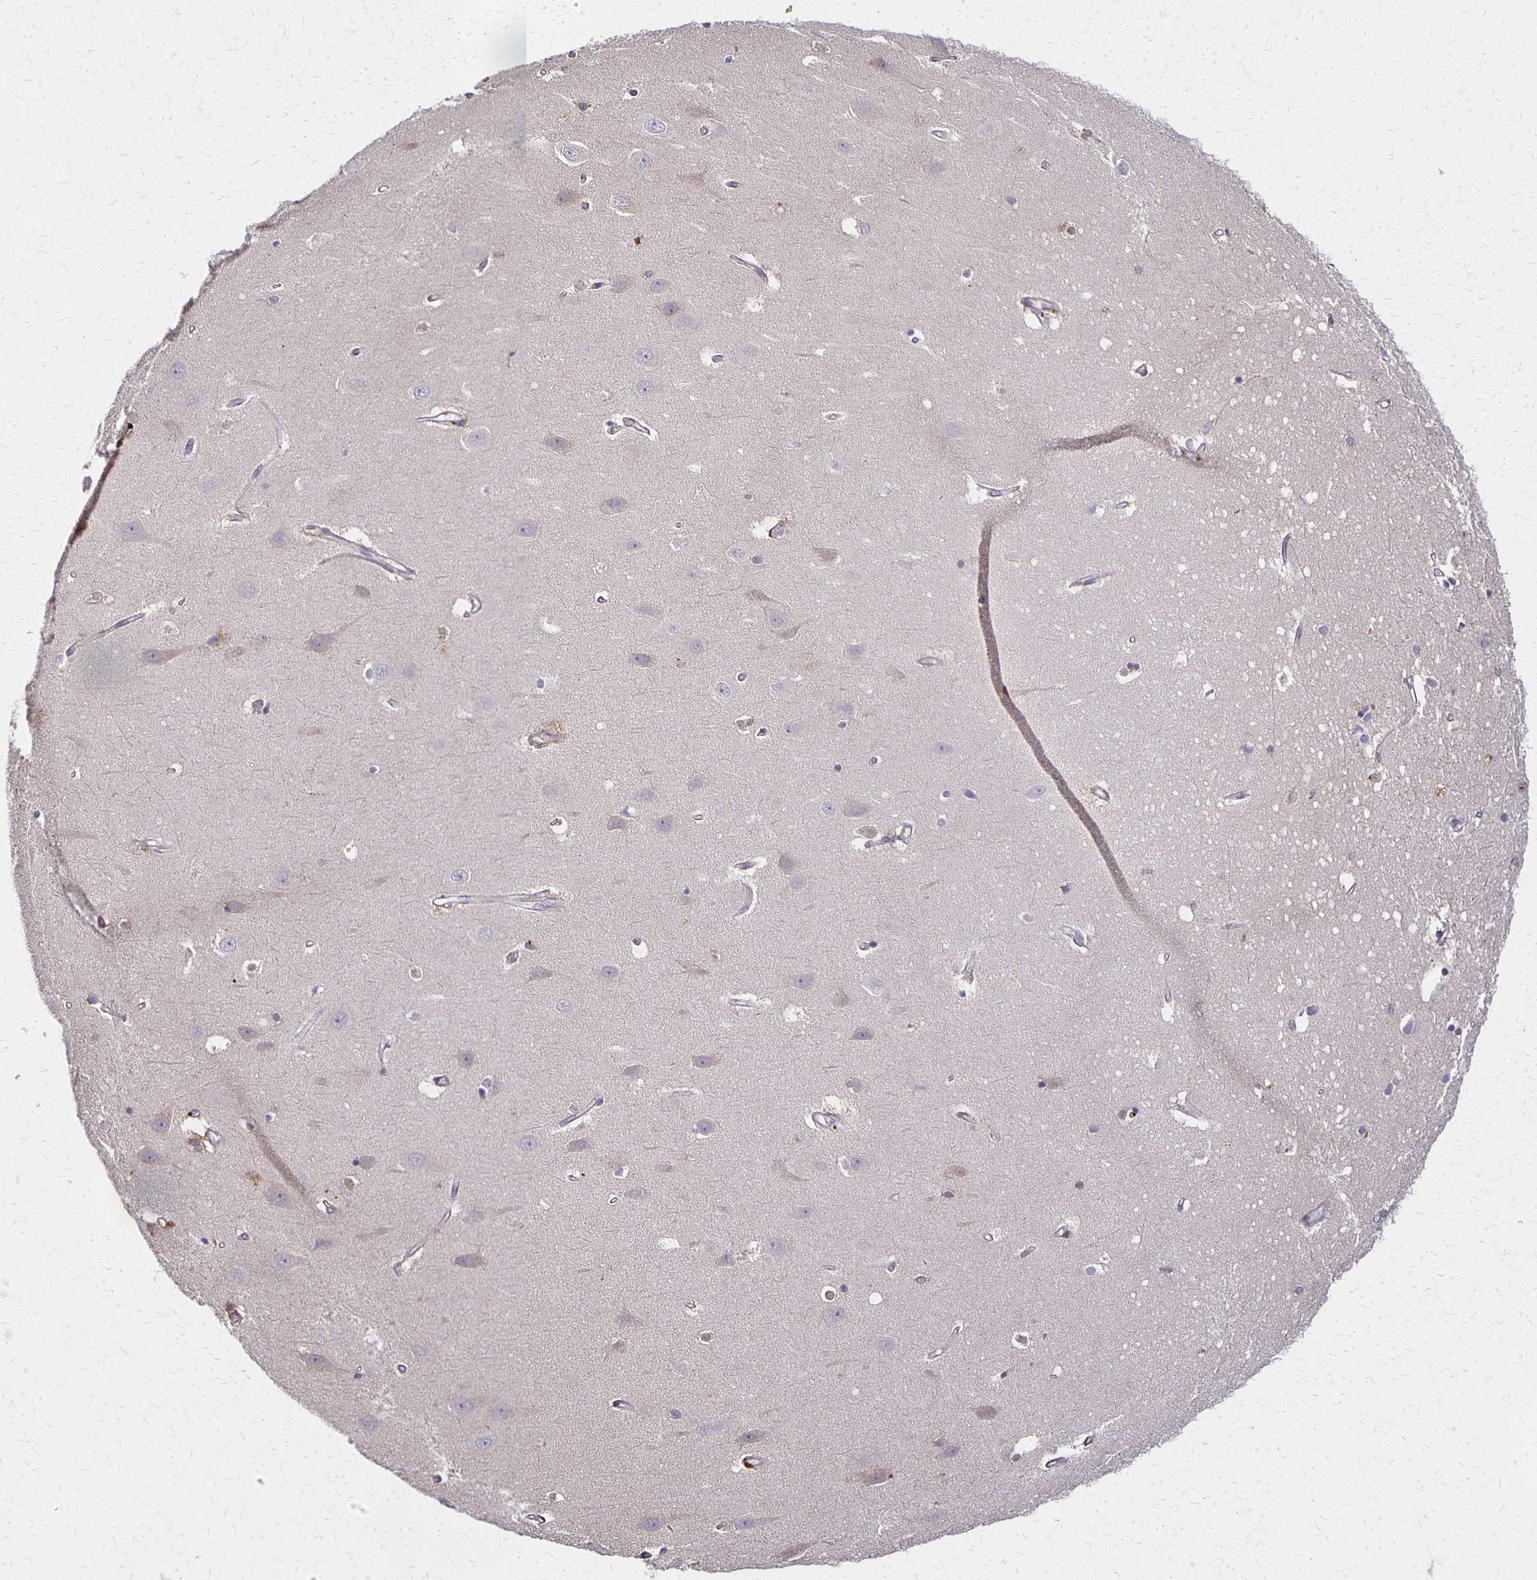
{"staining": {"intensity": "negative", "quantity": "none", "location": "none"}, "tissue": "hippocampus", "cell_type": "Glial cells", "image_type": "normal", "snomed": [{"axis": "morphology", "description": "Normal tissue, NOS"}, {"axis": "topography", "description": "Hippocampus"}], "caption": "Image shows no significant protein expression in glial cells of benign hippocampus.", "gene": "GPX4", "patient": {"sex": "male", "age": 63}}